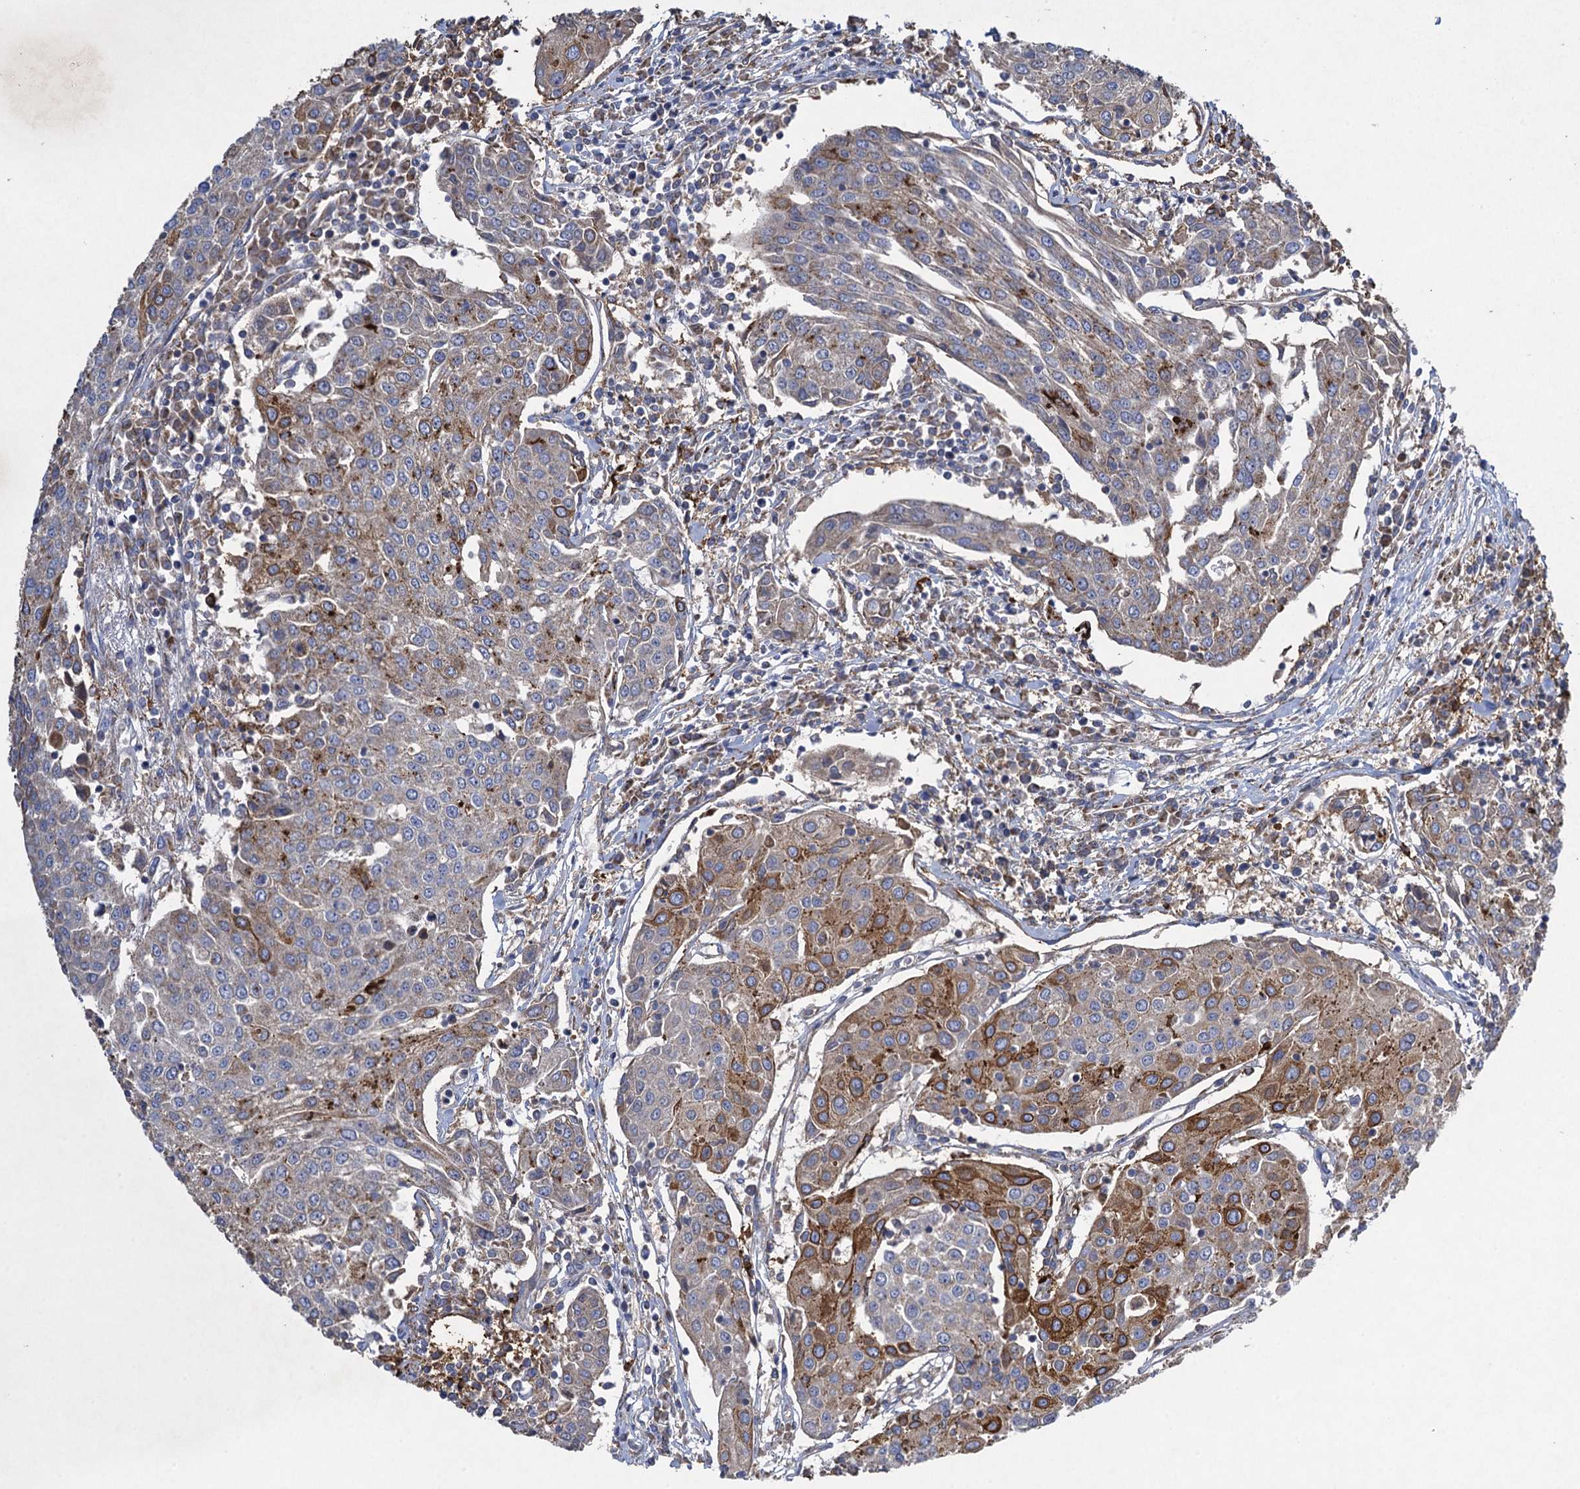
{"staining": {"intensity": "moderate", "quantity": "<25%", "location": "cytoplasmic/membranous"}, "tissue": "urothelial cancer", "cell_type": "Tumor cells", "image_type": "cancer", "snomed": [{"axis": "morphology", "description": "Urothelial carcinoma, High grade"}, {"axis": "topography", "description": "Urinary bladder"}], "caption": "DAB (3,3'-diaminobenzidine) immunohistochemical staining of human urothelial cancer shows moderate cytoplasmic/membranous protein expression in about <25% of tumor cells.", "gene": "TXNDC11", "patient": {"sex": "female", "age": 85}}